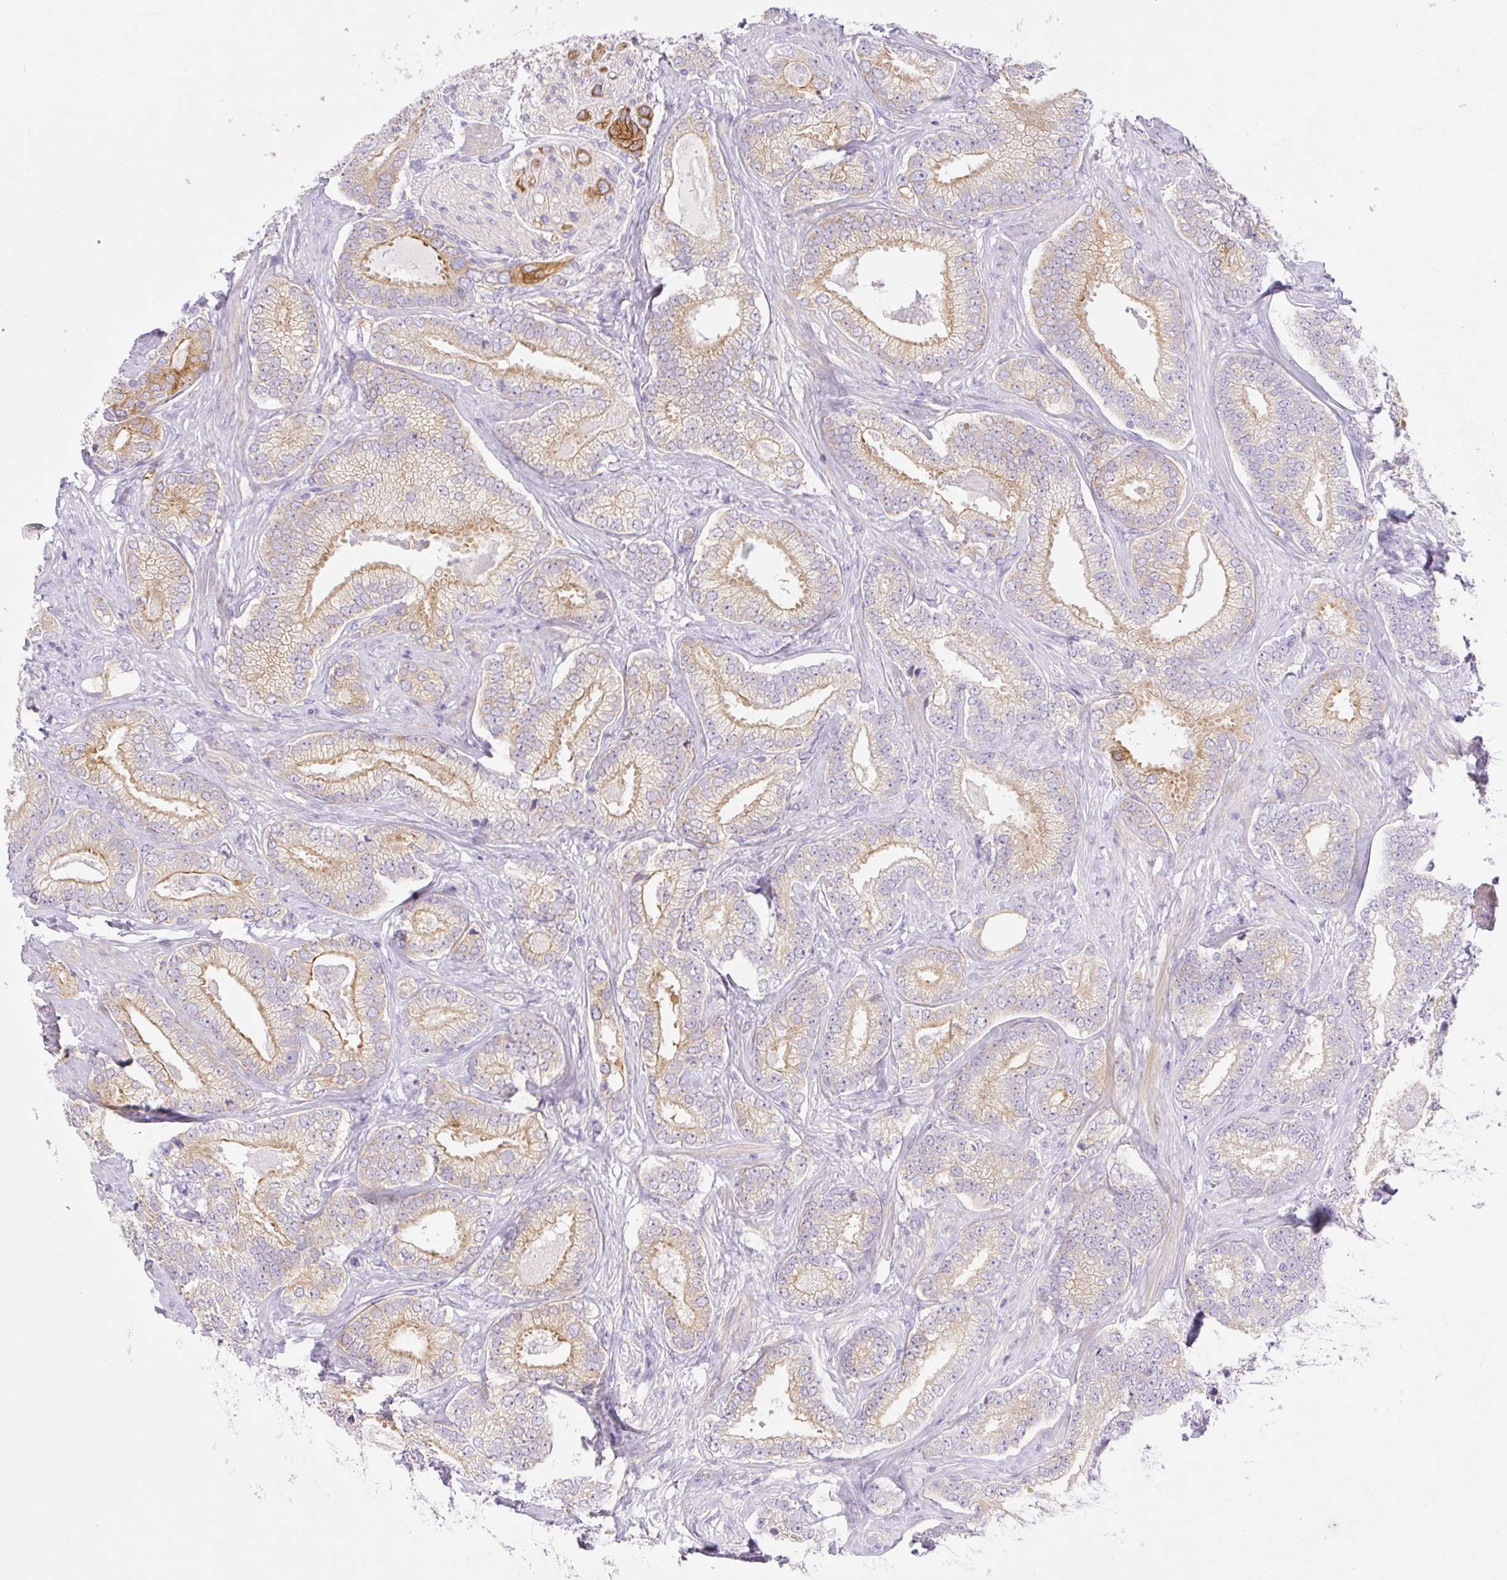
{"staining": {"intensity": "weak", "quantity": ">75%", "location": "cytoplasmic/membranous"}, "tissue": "prostate cancer", "cell_type": "Tumor cells", "image_type": "cancer", "snomed": [{"axis": "morphology", "description": "Adenocarcinoma, Low grade"}, {"axis": "topography", "description": "Prostate"}], "caption": "Brown immunohistochemical staining in prostate low-grade adenocarcinoma demonstrates weak cytoplasmic/membranous positivity in about >75% of tumor cells.", "gene": "DENND5A", "patient": {"sex": "male", "age": 63}}